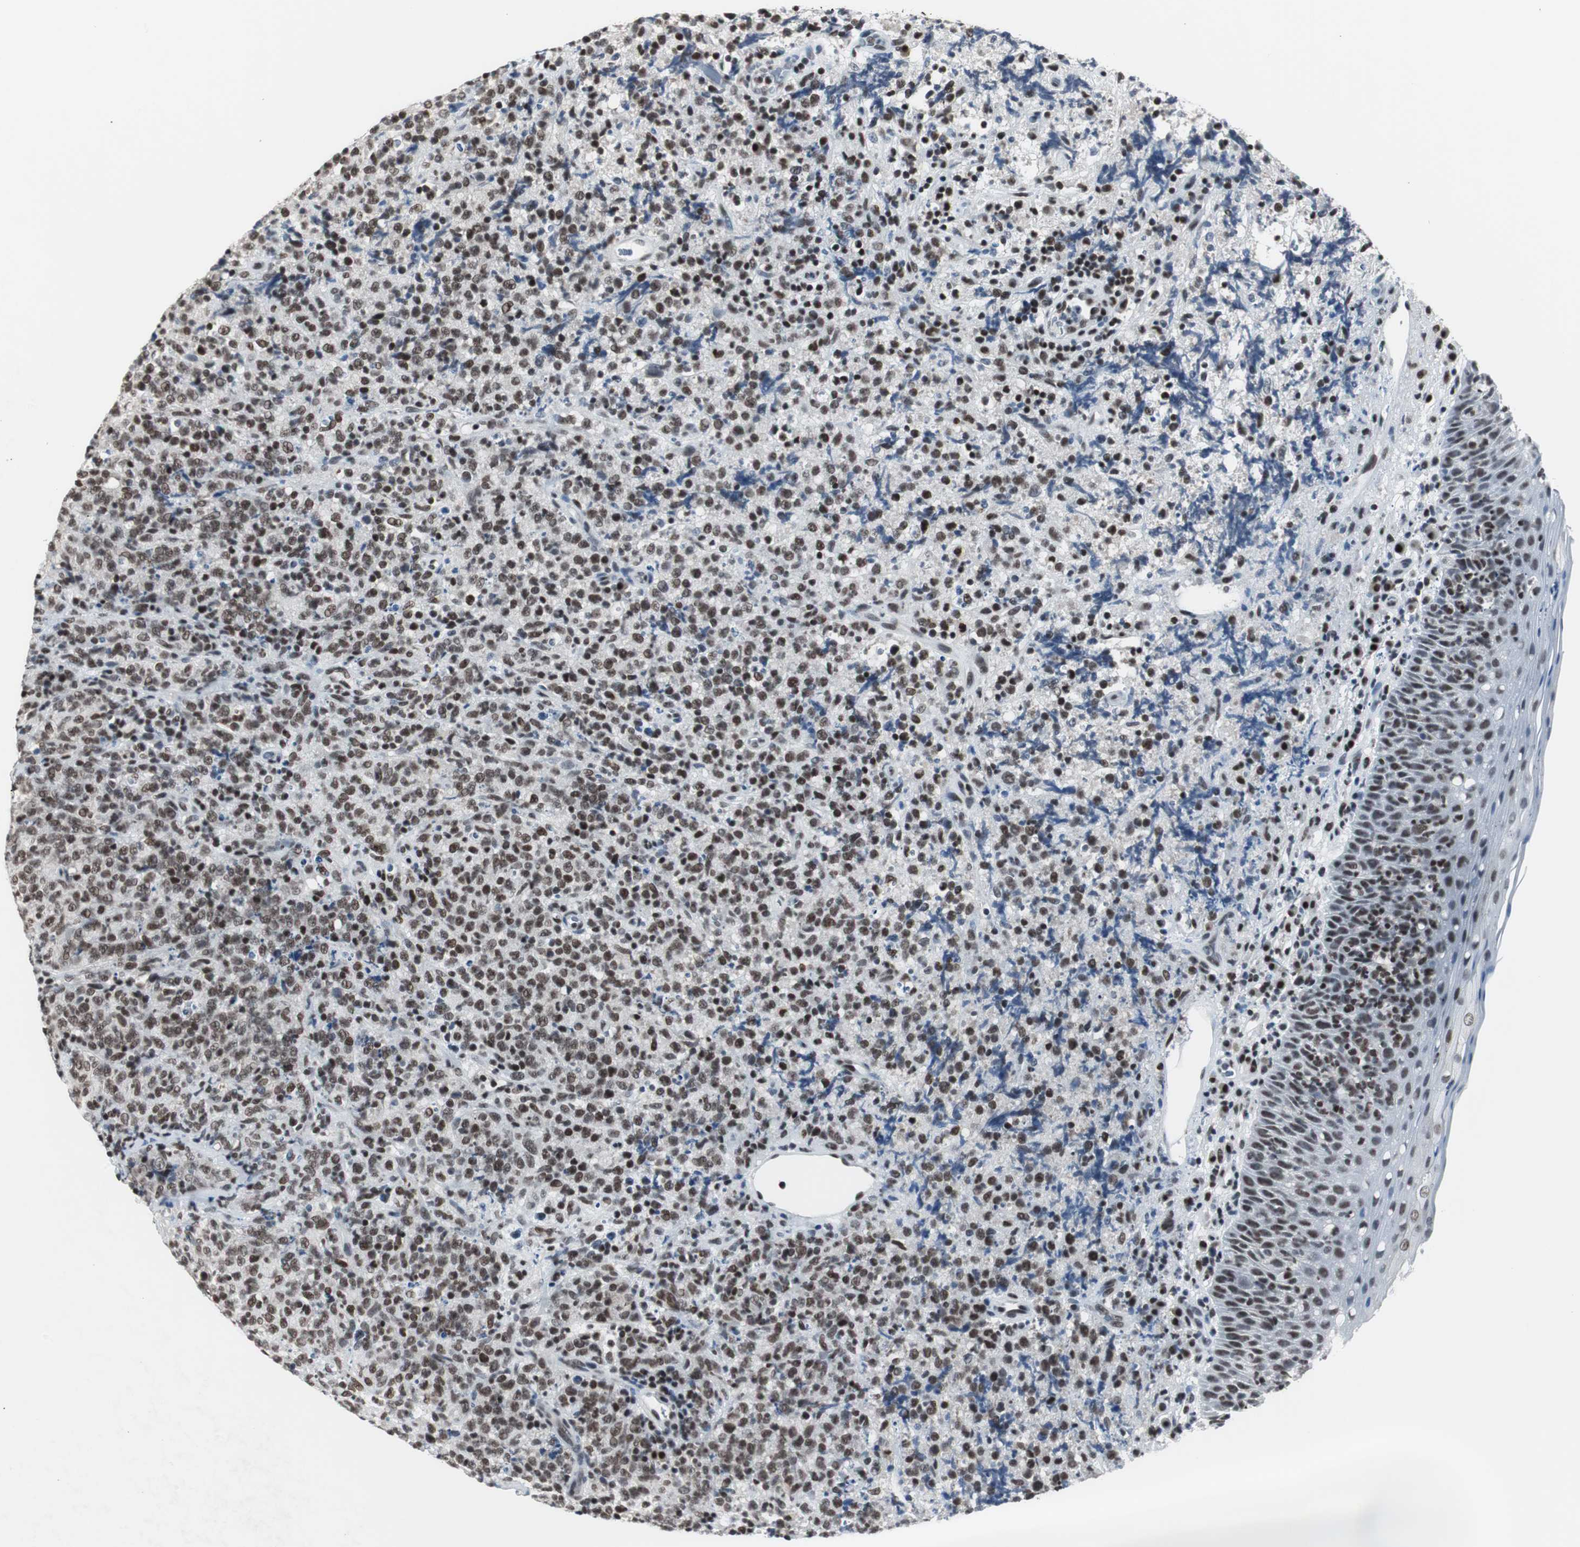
{"staining": {"intensity": "moderate", "quantity": ">75%", "location": "nuclear"}, "tissue": "lymphoma", "cell_type": "Tumor cells", "image_type": "cancer", "snomed": [{"axis": "morphology", "description": "Malignant lymphoma, non-Hodgkin's type, High grade"}, {"axis": "topography", "description": "Tonsil"}], "caption": "The immunohistochemical stain labels moderate nuclear positivity in tumor cells of high-grade malignant lymphoma, non-Hodgkin's type tissue.", "gene": "RAD9A", "patient": {"sex": "female", "age": 36}}